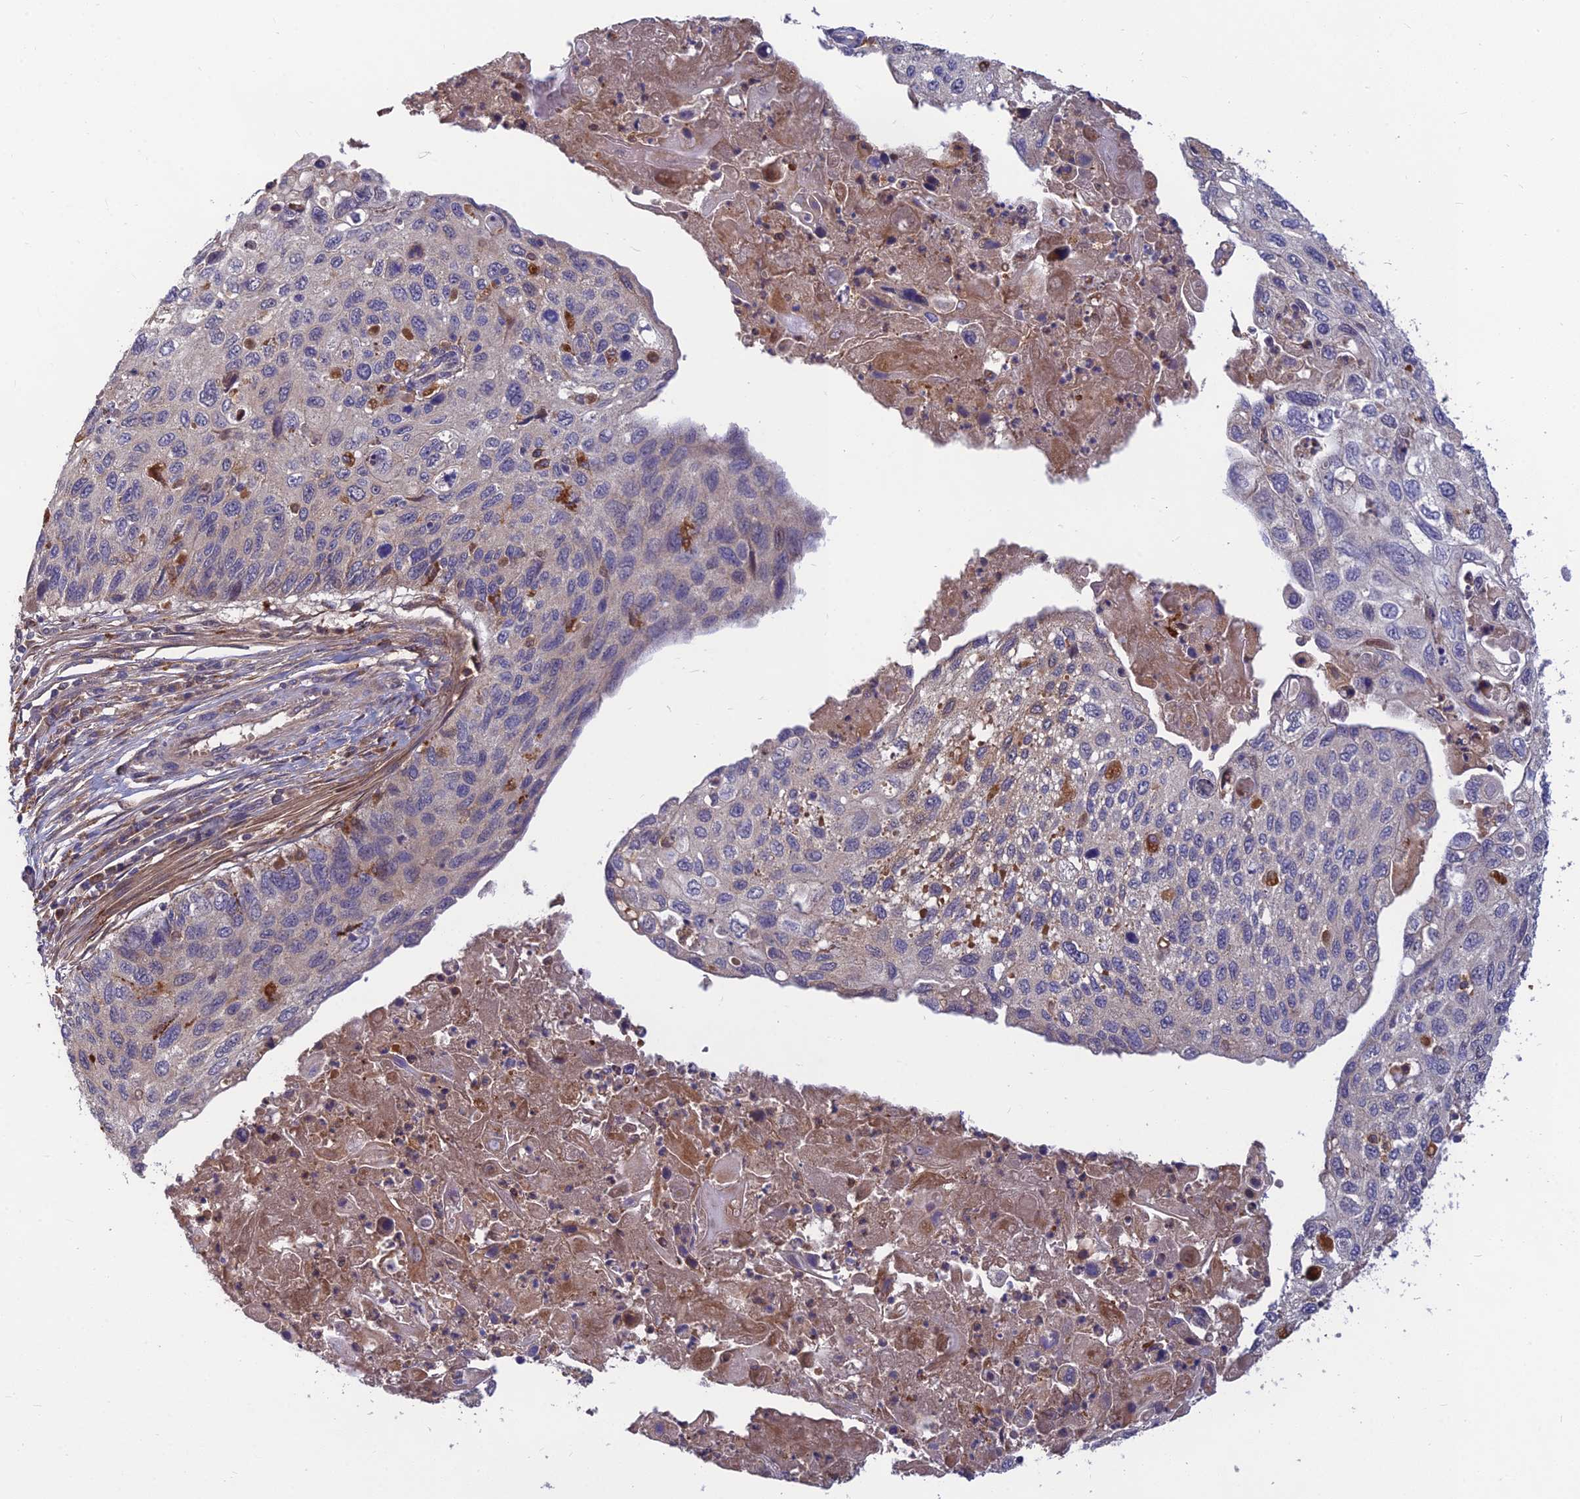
{"staining": {"intensity": "negative", "quantity": "none", "location": "none"}, "tissue": "cervical cancer", "cell_type": "Tumor cells", "image_type": "cancer", "snomed": [{"axis": "morphology", "description": "Squamous cell carcinoma, NOS"}, {"axis": "topography", "description": "Cervix"}], "caption": "IHC image of human cervical squamous cell carcinoma stained for a protein (brown), which reveals no positivity in tumor cells.", "gene": "FAM151B", "patient": {"sex": "female", "age": 70}}